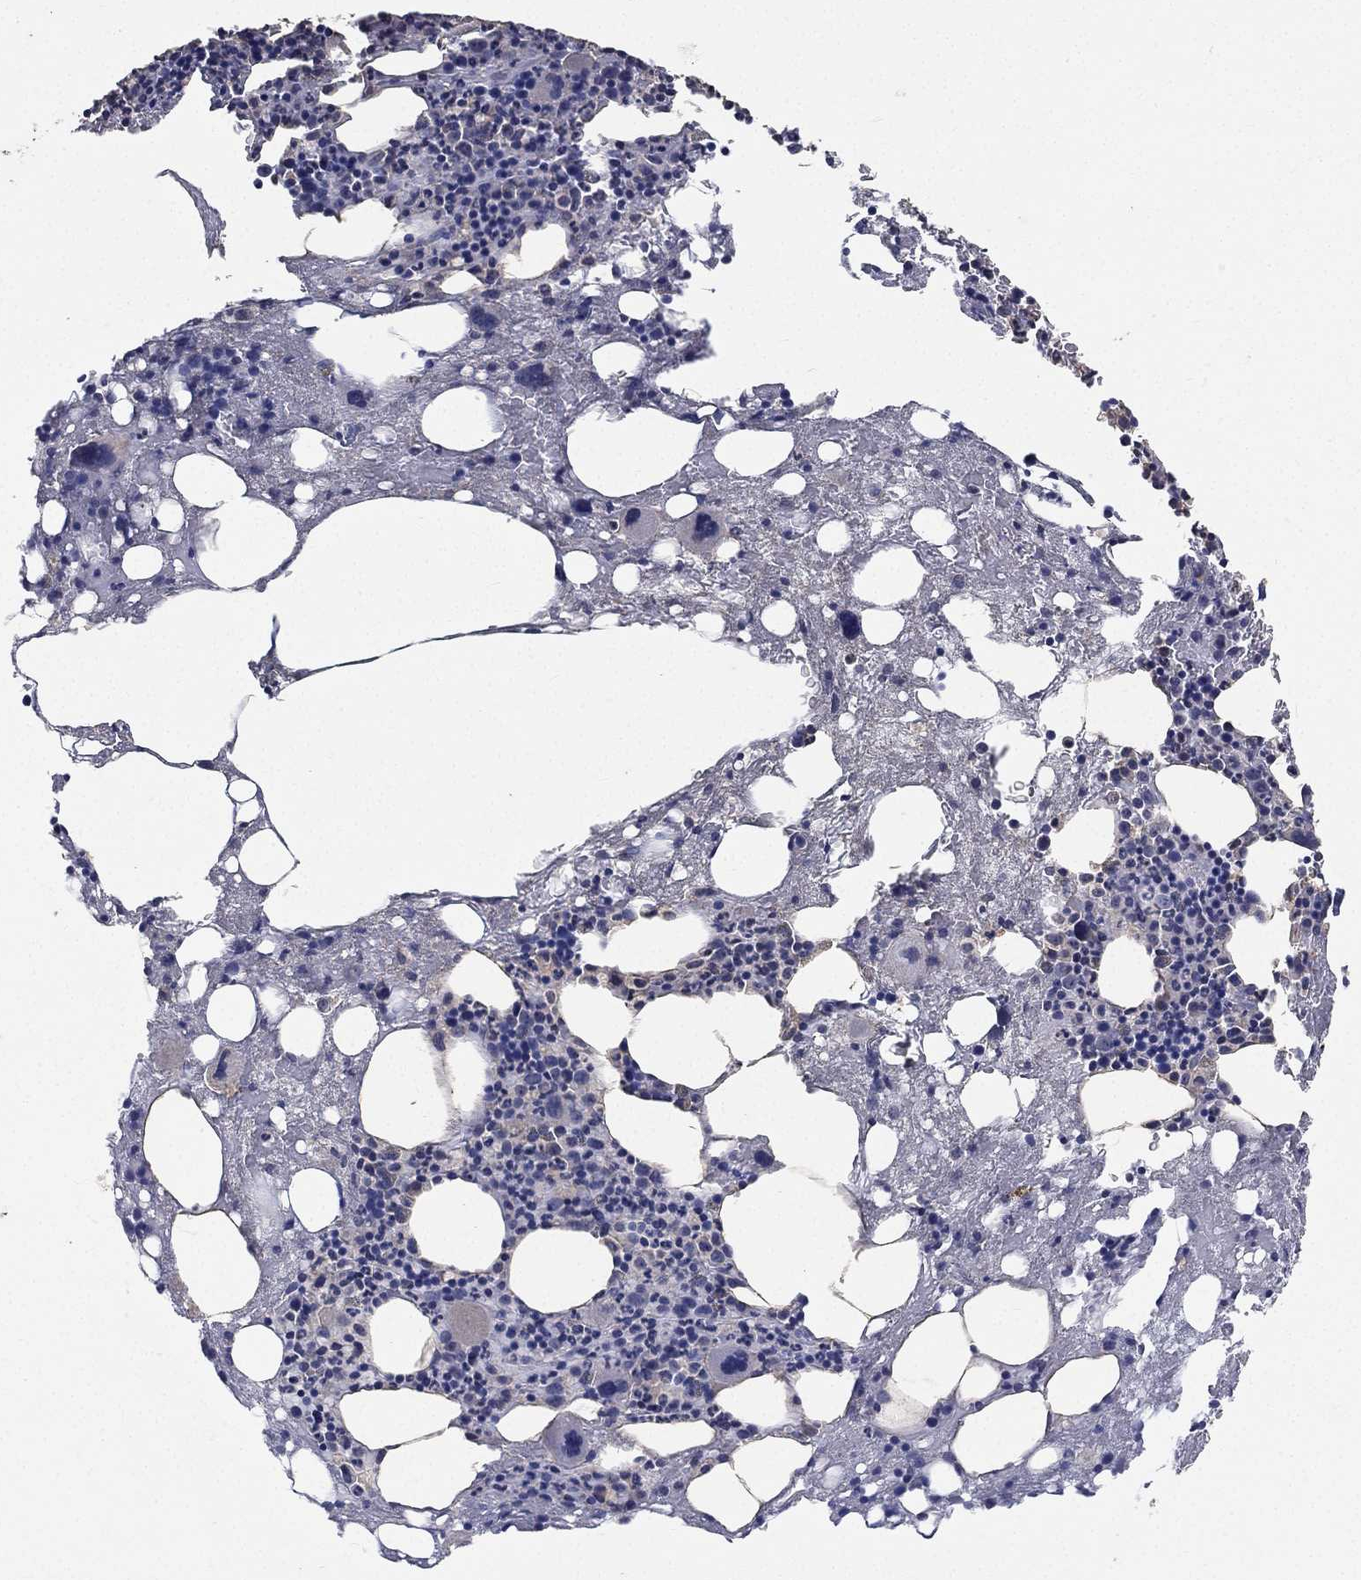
{"staining": {"intensity": "negative", "quantity": "none", "location": "none"}, "tissue": "bone marrow", "cell_type": "Hematopoietic cells", "image_type": "normal", "snomed": [{"axis": "morphology", "description": "Normal tissue, NOS"}, {"axis": "topography", "description": "Bone marrow"}], "caption": "Immunohistochemistry histopathology image of normal bone marrow: human bone marrow stained with DAB displays no significant protein positivity in hematopoietic cells.", "gene": "SNAP25", "patient": {"sex": "female", "age": 54}}